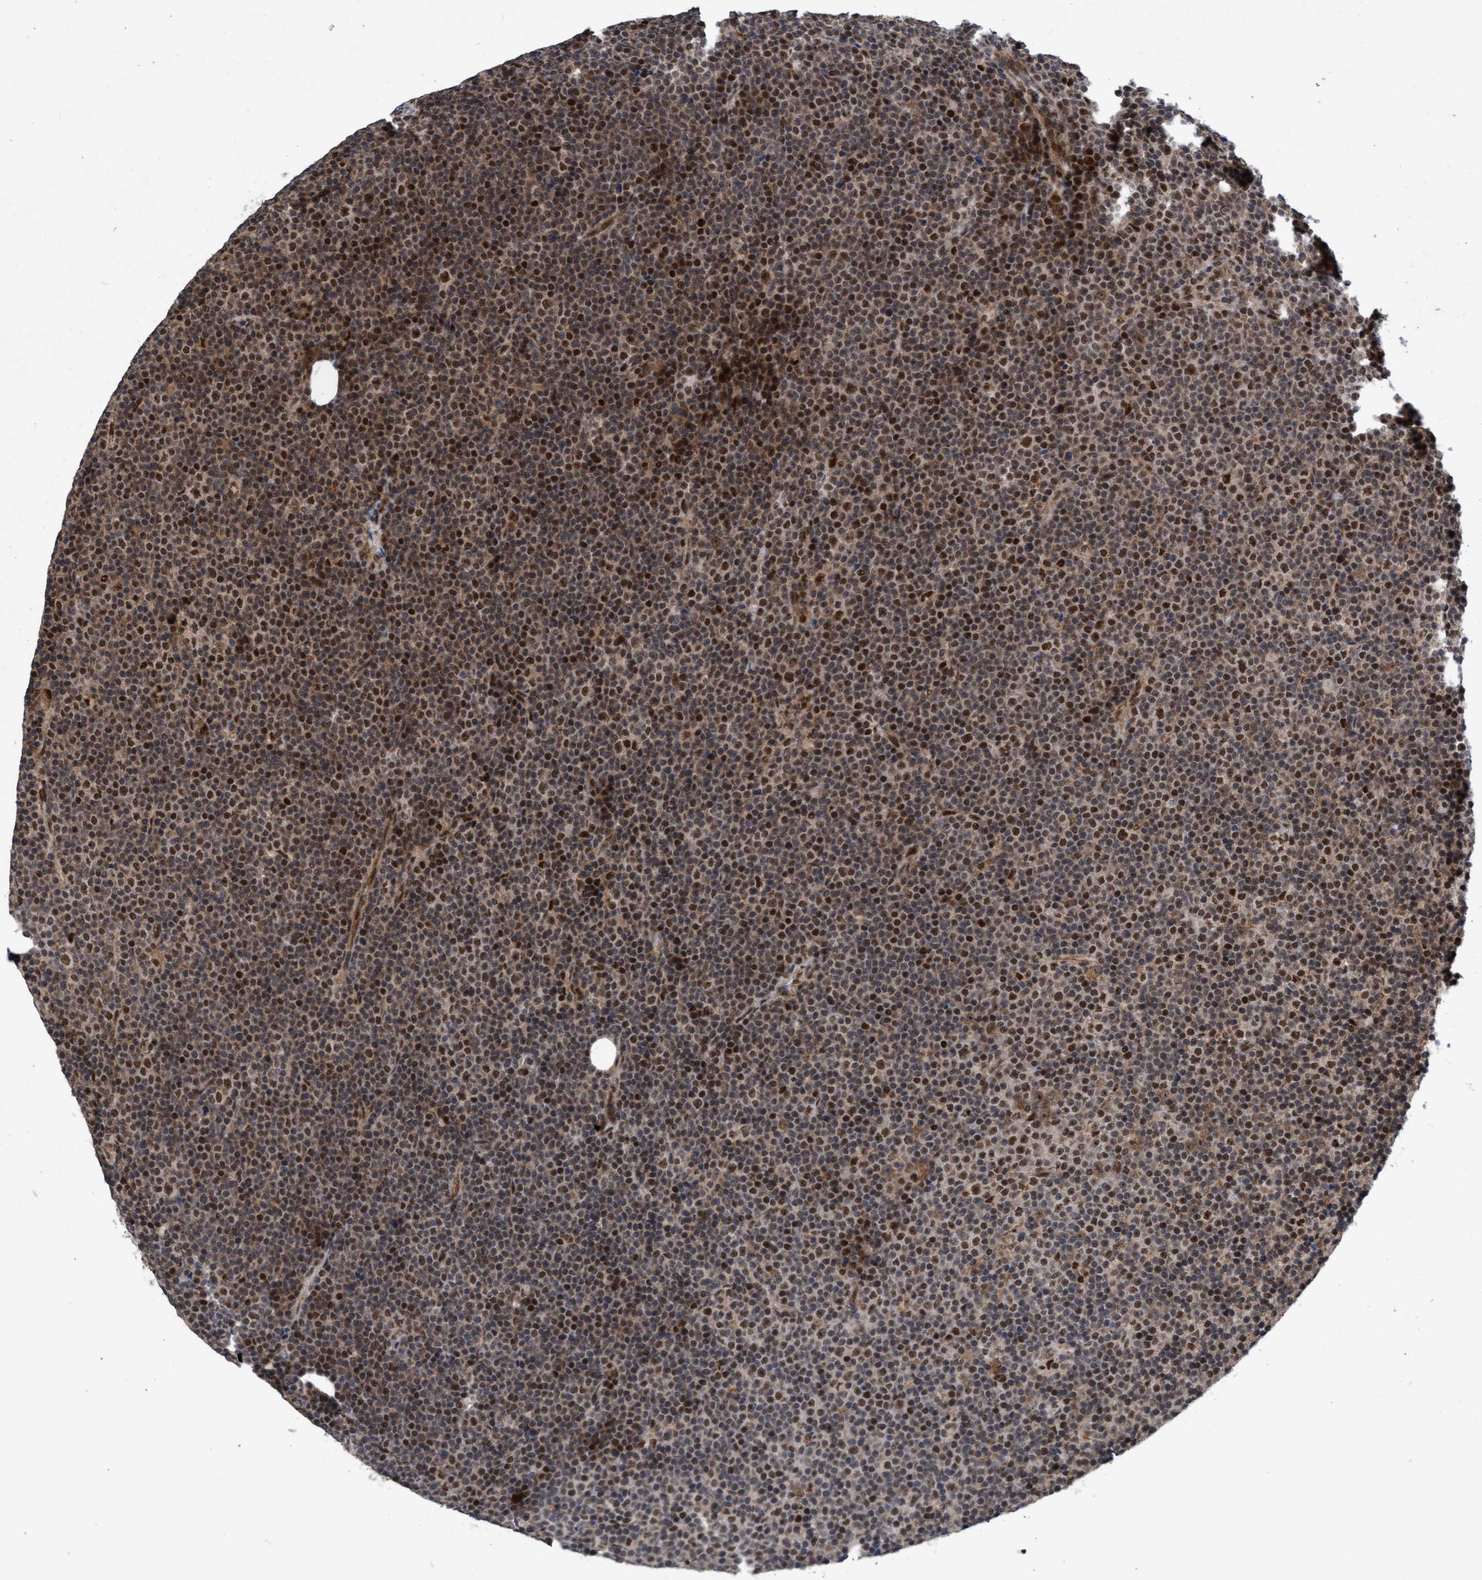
{"staining": {"intensity": "moderate", "quantity": ">75%", "location": "nuclear"}, "tissue": "lymphoma", "cell_type": "Tumor cells", "image_type": "cancer", "snomed": [{"axis": "morphology", "description": "Malignant lymphoma, non-Hodgkin's type, Low grade"}, {"axis": "topography", "description": "Lymph node"}], "caption": "A high-resolution image shows IHC staining of malignant lymphoma, non-Hodgkin's type (low-grade), which reveals moderate nuclear positivity in about >75% of tumor cells.", "gene": "GTF2F1", "patient": {"sex": "female", "age": 67}}